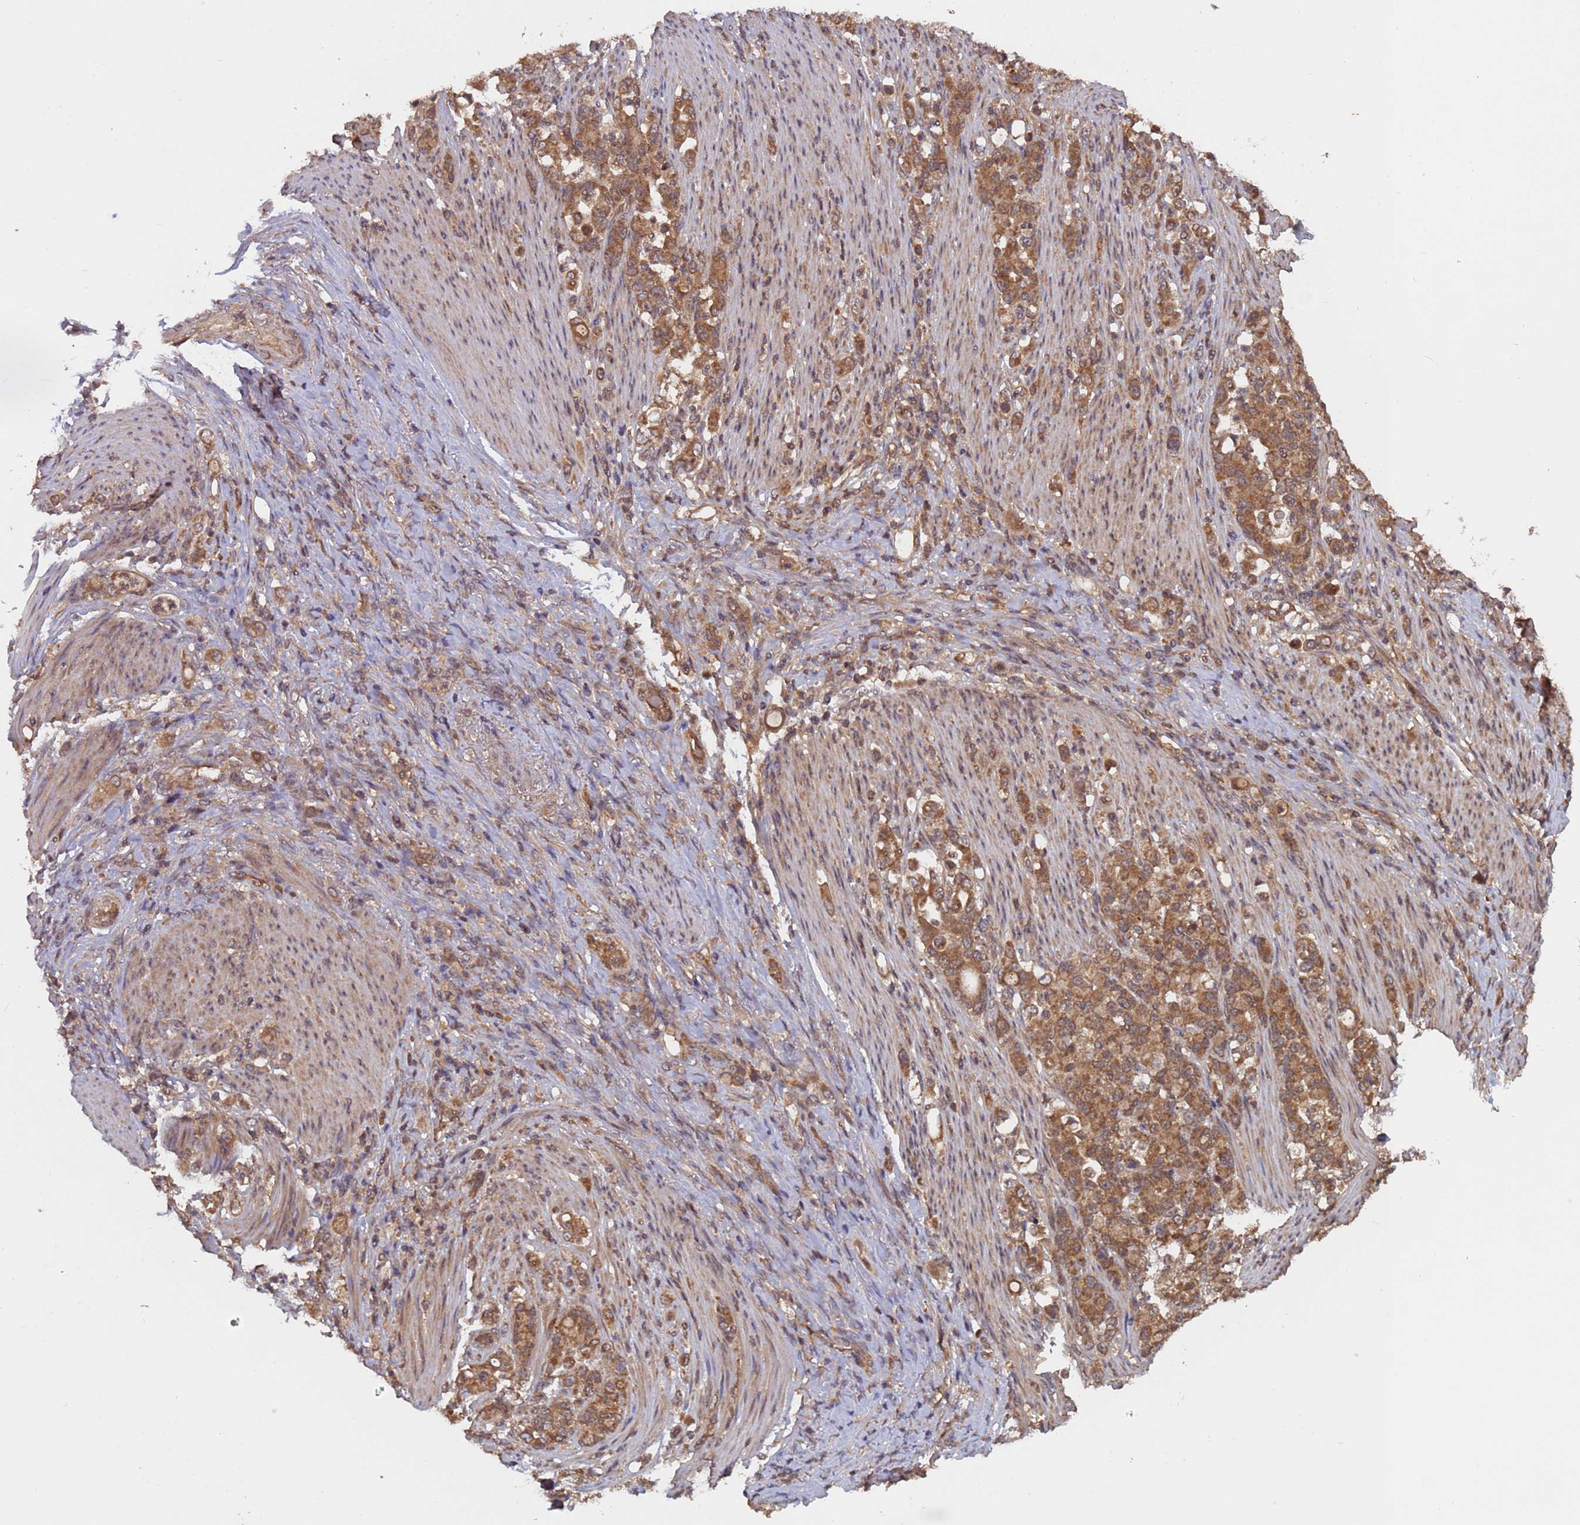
{"staining": {"intensity": "moderate", "quantity": ">75%", "location": "cytoplasmic/membranous"}, "tissue": "stomach cancer", "cell_type": "Tumor cells", "image_type": "cancer", "snomed": [{"axis": "morphology", "description": "Normal tissue, NOS"}, {"axis": "morphology", "description": "Adenocarcinoma, NOS"}, {"axis": "topography", "description": "Stomach"}], "caption": "Human stomach cancer (adenocarcinoma) stained for a protein (brown) demonstrates moderate cytoplasmic/membranous positive positivity in about >75% of tumor cells.", "gene": "ERI1", "patient": {"sex": "female", "age": 79}}